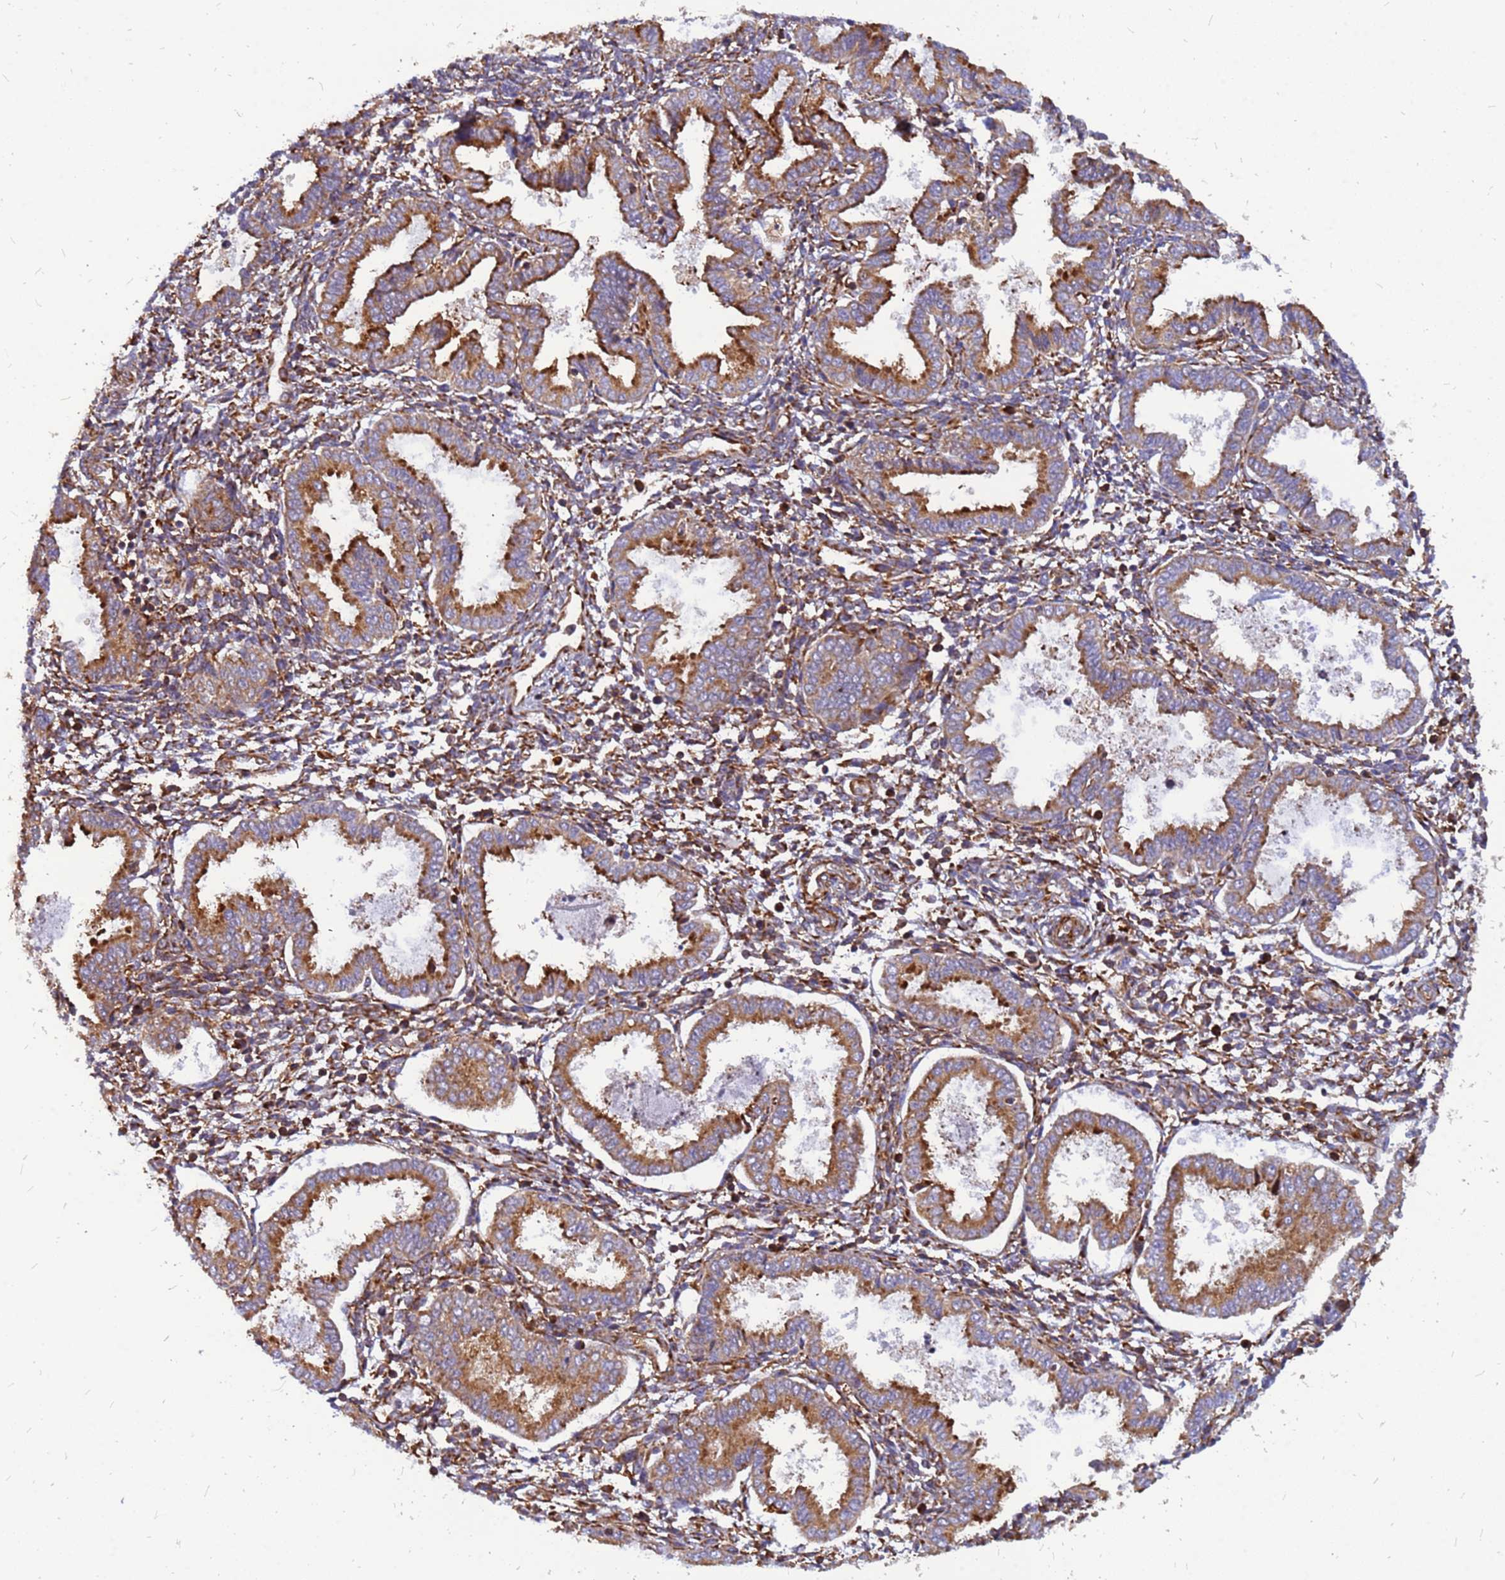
{"staining": {"intensity": "moderate", "quantity": "25%-75%", "location": "cytoplasmic/membranous"}, "tissue": "endometrium", "cell_type": "Cells in endometrial stroma", "image_type": "normal", "snomed": [{"axis": "morphology", "description": "Normal tissue, NOS"}, {"axis": "topography", "description": "Endometrium"}], "caption": "A medium amount of moderate cytoplasmic/membranous positivity is seen in approximately 25%-75% of cells in endometrial stroma in normal endometrium.", "gene": "RPL8", "patient": {"sex": "female", "age": 33}}